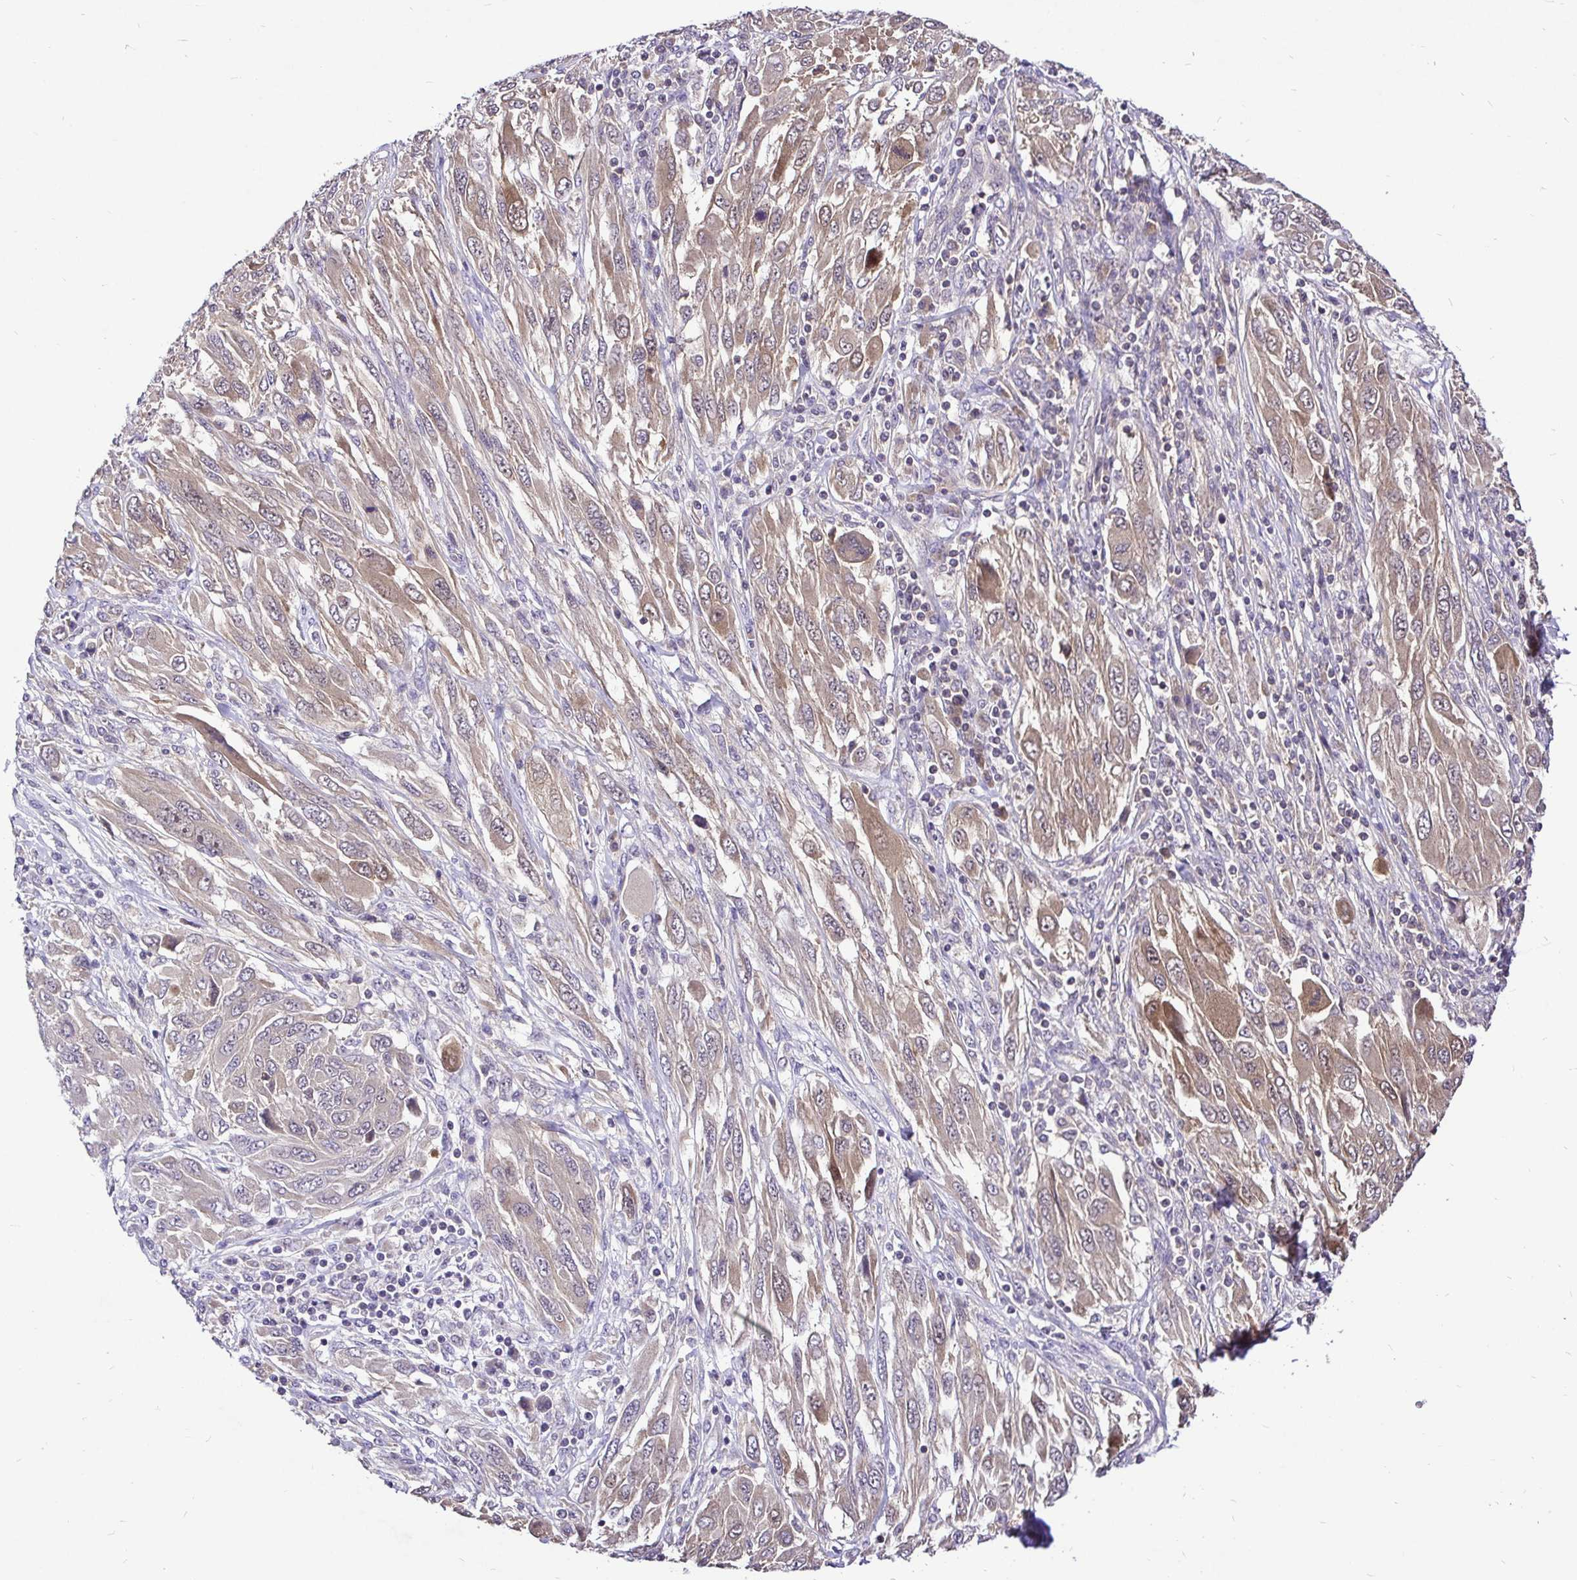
{"staining": {"intensity": "moderate", "quantity": "25%-75%", "location": "cytoplasmic/membranous,nuclear"}, "tissue": "melanoma", "cell_type": "Tumor cells", "image_type": "cancer", "snomed": [{"axis": "morphology", "description": "Malignant melanoma, NOS"}, {"axis": "topography", "description": "Skin"}], "caption": "An immunohistochemistry image of neoplastic tissue is shown. Protein staining in brown shows moderate cytoplasmic/membranous and nuclear positivity in malignant melanoma within tumor cells.", "gene": "UBE2M", "patient": {"sex": "female", "age": 91}}